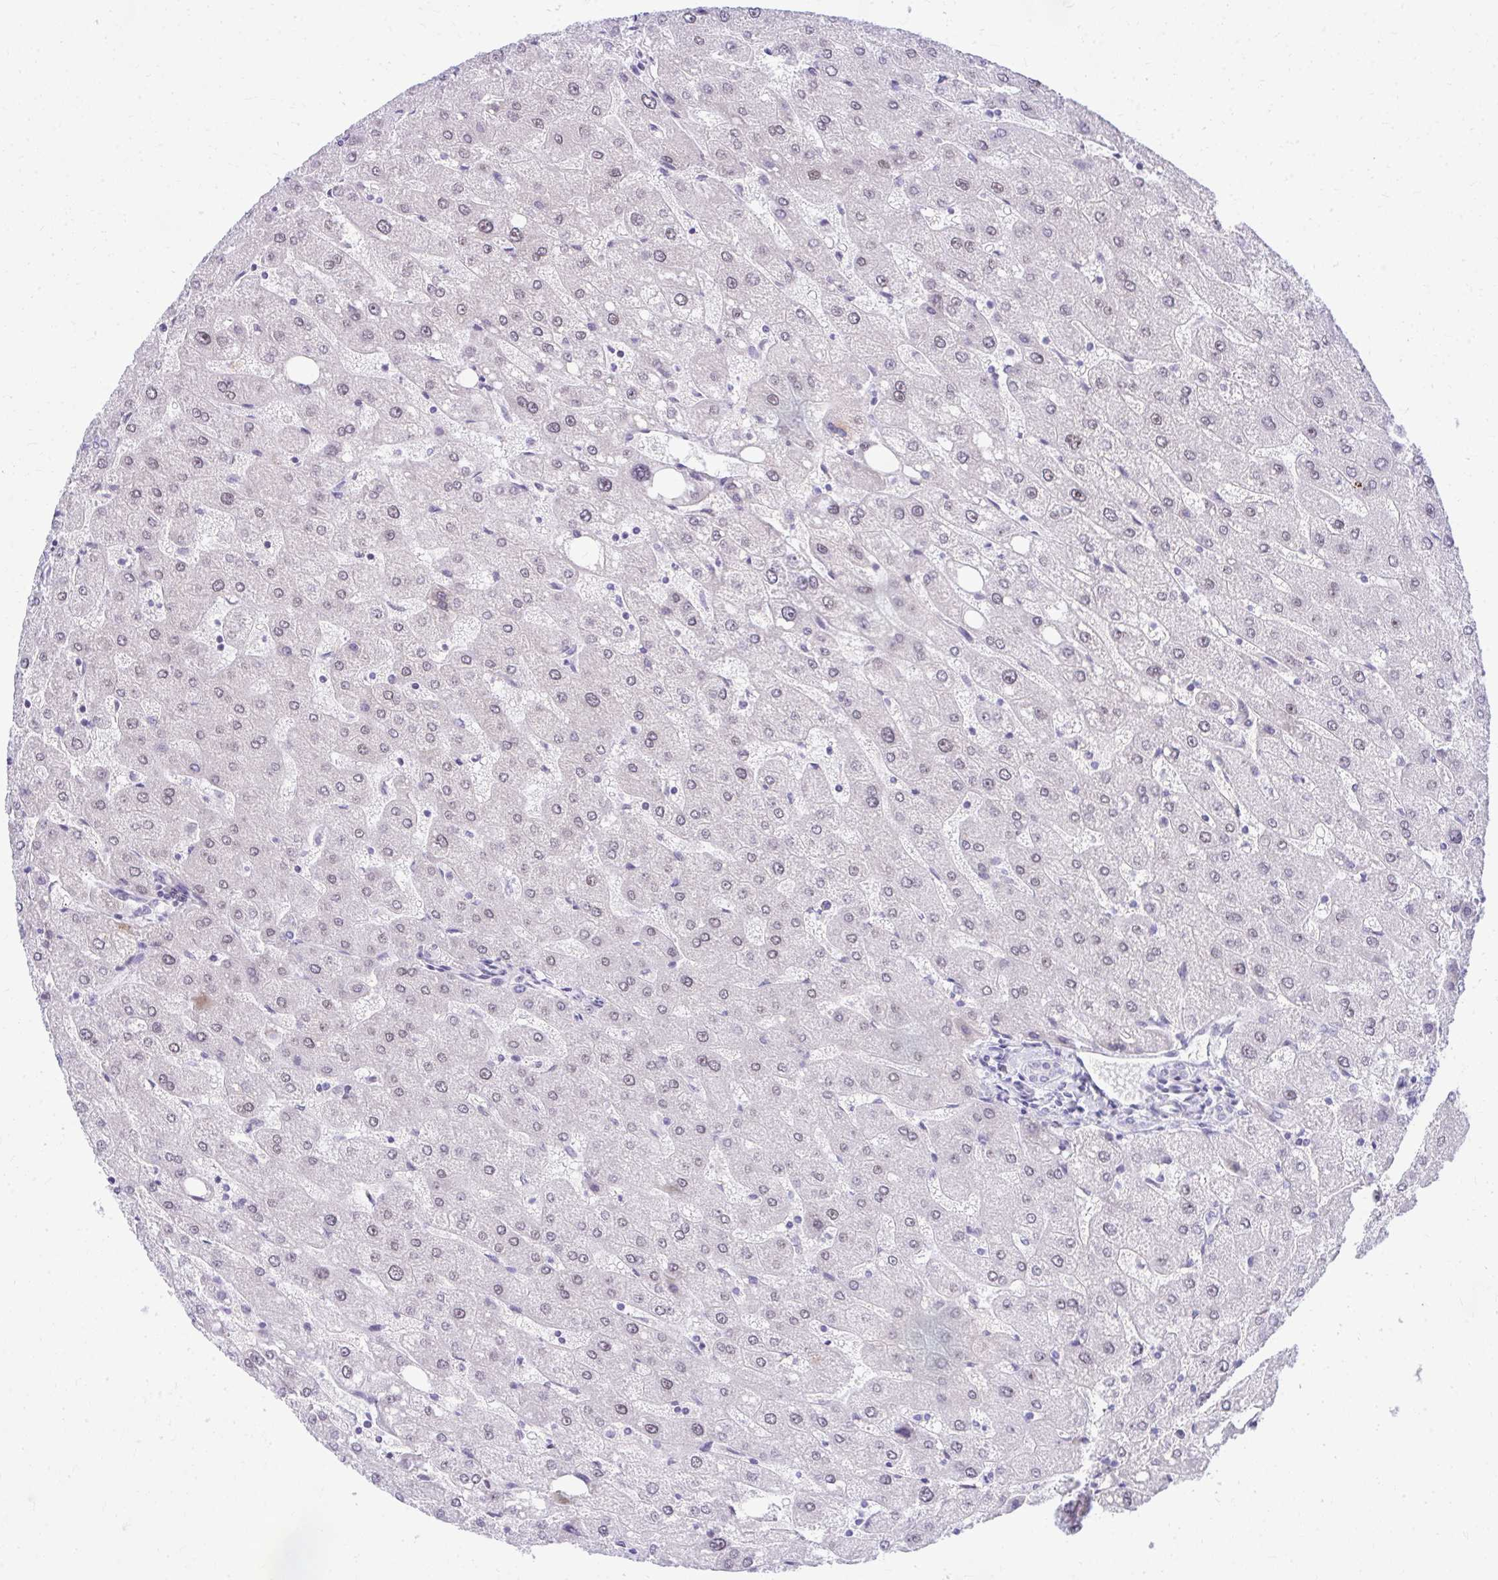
{"staining": {"intensity": "negative", "quantity": "none", "location": "none"}, "tissue": "liver", "cell_type": "Cholangiocytes", "image_type": "normal", "snomed": [{"axis": "morphology", "description": "Normal tissue, NOS"}, {"axis": "topography", "description": "Liver"}], "caption": "An immunohistochemistry image of unremarkable liver is shown. There is no staining in cholangiocytes of liver. (Immunohistochemistry (ihc), brightfield microscopy, high magnification).", "gene": "EID3", "patient": {"sex": "male", "age": 67}}